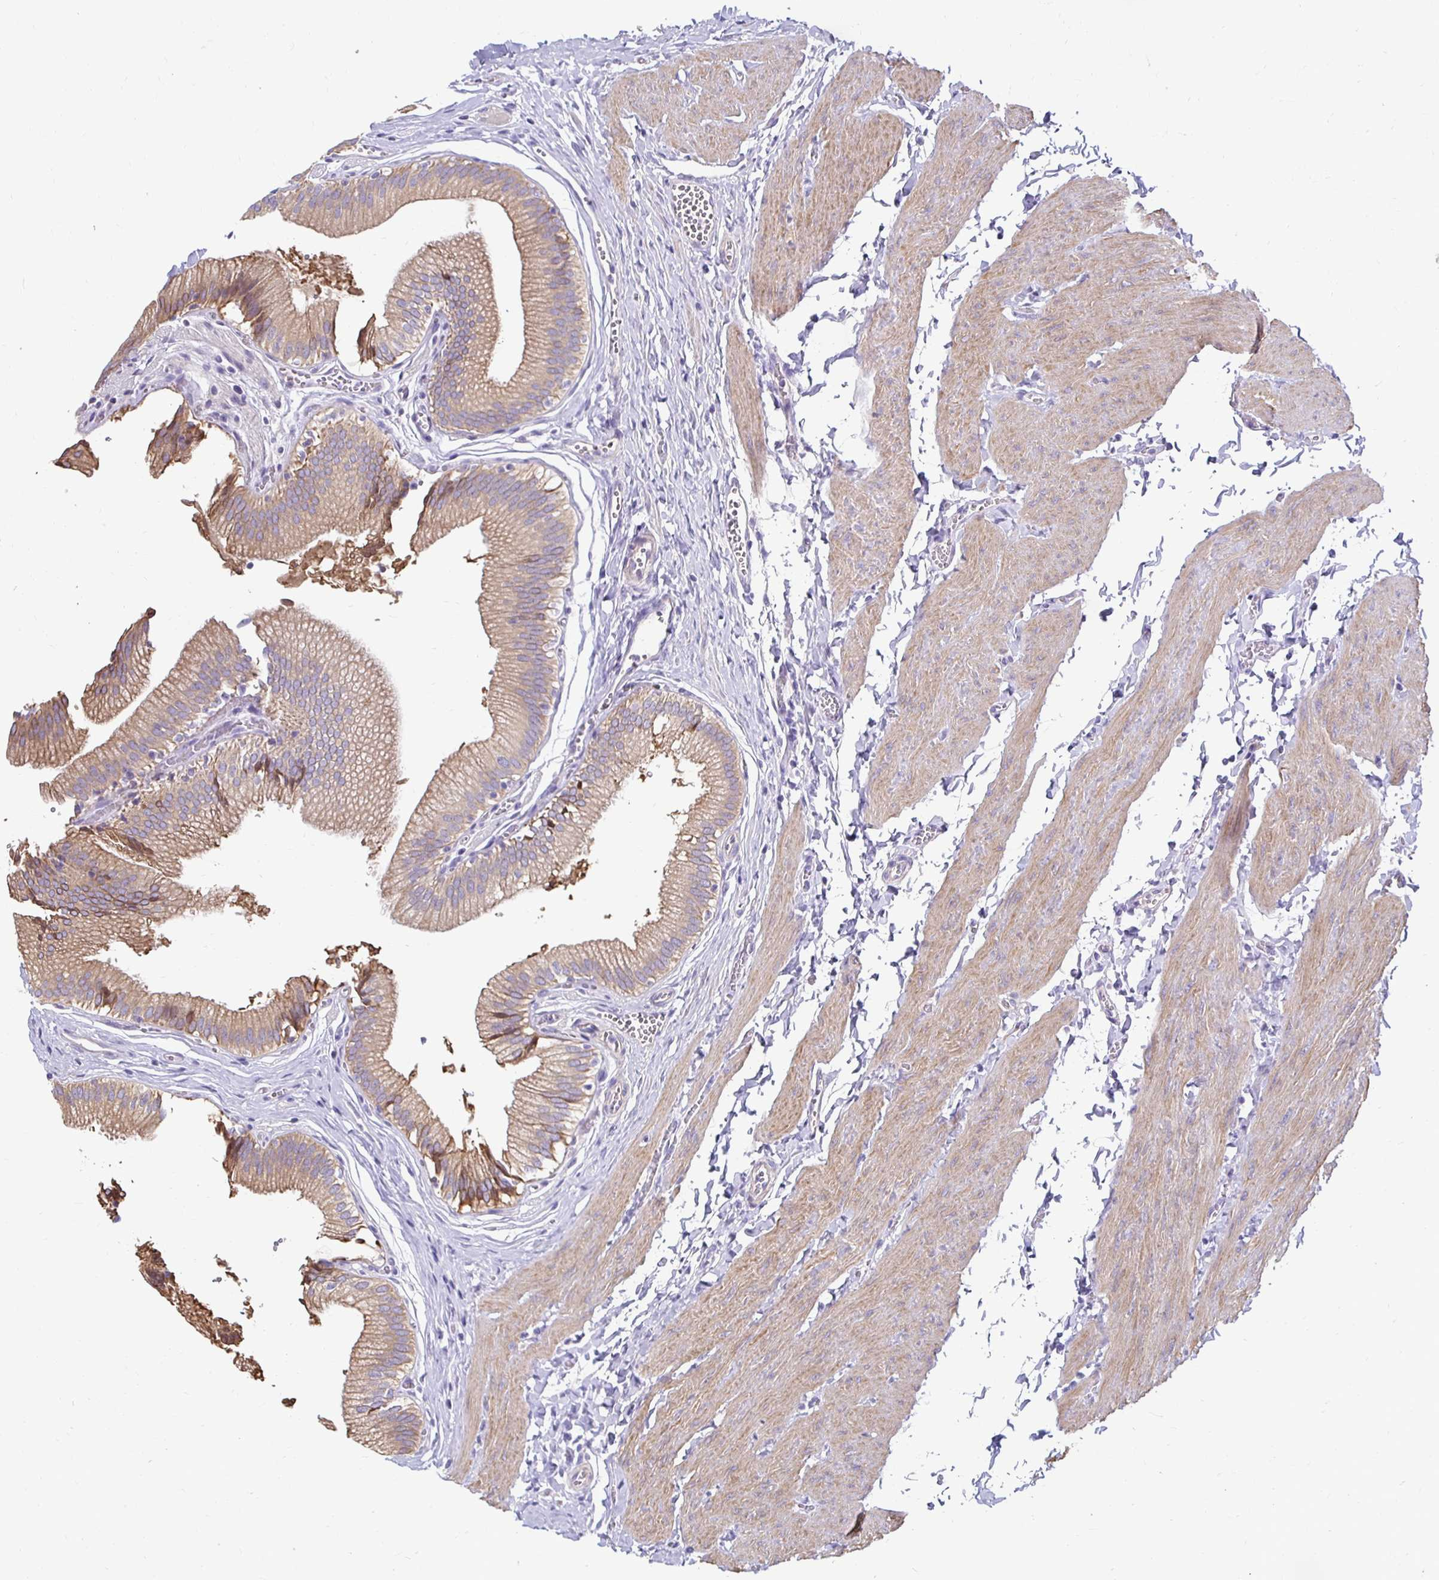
{"staining": {"intensity": "moderate", "quantity": "25%-75%", "location": "cytoplasmic/membranous"}, "tissue": "gallbladder", "cell_type": "Glandular cells", "image_type": "normal", "snomed": [{"axis": "morphology", "description": "Normal tissue, NOS"}, {"axis": "topography", "description": "Gallbladder"}, {"axis": "topography", "description": "Peripheral nerve tissue"}], "caption": "About 25%-75% of glandular cells in benign human gallbladder demonstrate moderate cytoplasmic/membranous protein positivity as visualized by brown immunohistochemical staining.", "gene": "AKAP6", "patient": {"sex": "male", "age": 17}}